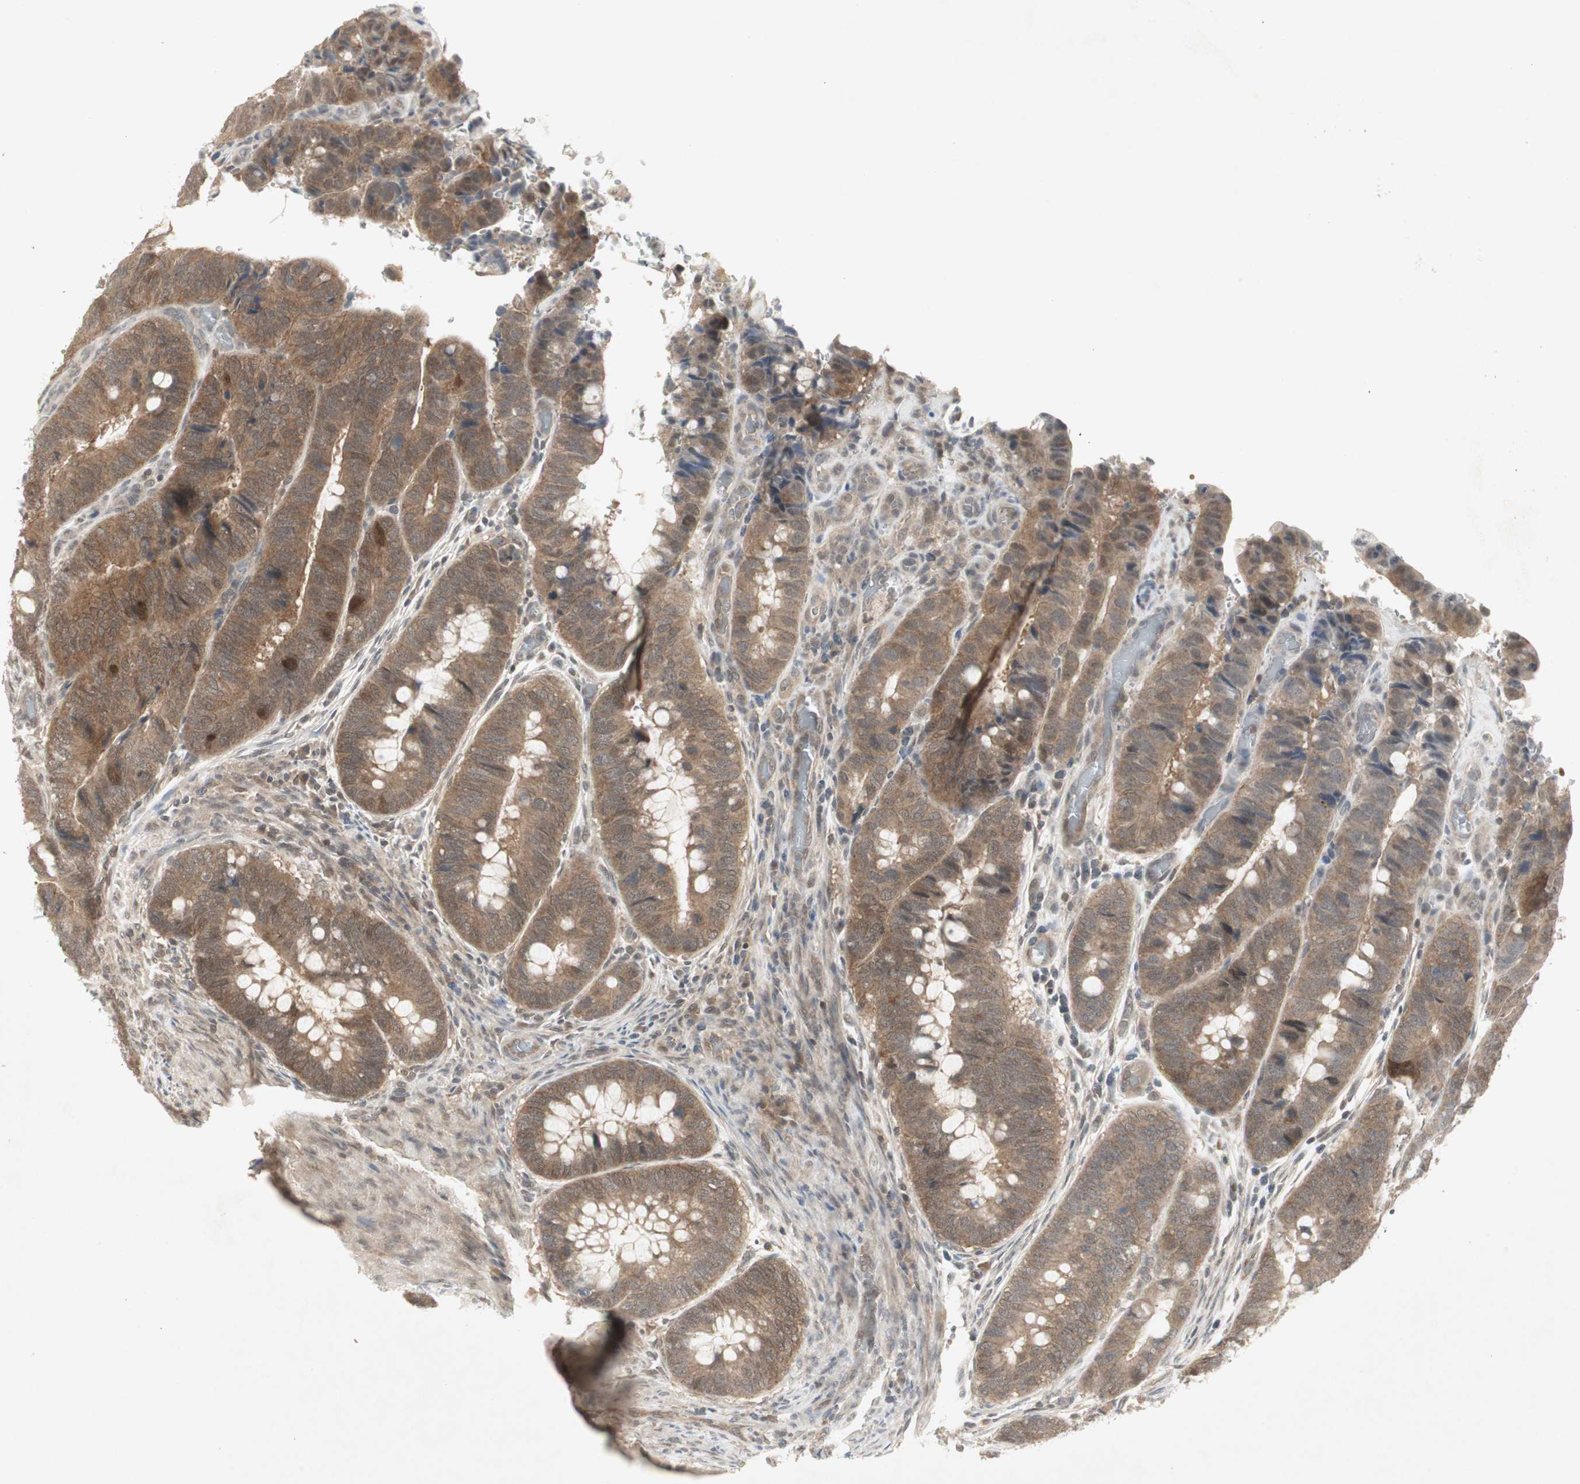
{"staining": {"intensity": "moderate", "quantity": ">75%", "location": "cytoplasmic/membranous"}, "tissue": "colorectal cancer", "cell_type": "Tumor cells", "image_type": "cancer", "snomed": [{"axis": "morphology", "description": "Normal tissue, NOS"}, {"axis": "morphology", "description": "Adenocarcinoma, NOS"}, {"axis": "topography", "description": "Rectum"}, {"axis": "topography", "description": "Peripheral nerve tissue"}], "caption": "This image reveals immunohistochemistry (IHC) staining of human colorectal adenocarcinoma, with medium moderate cytoplasmic/membranous expression in approximately >75% of tumor cells.", "gene": "PTPA", "patient": {"sex": "male", "age": 92}}